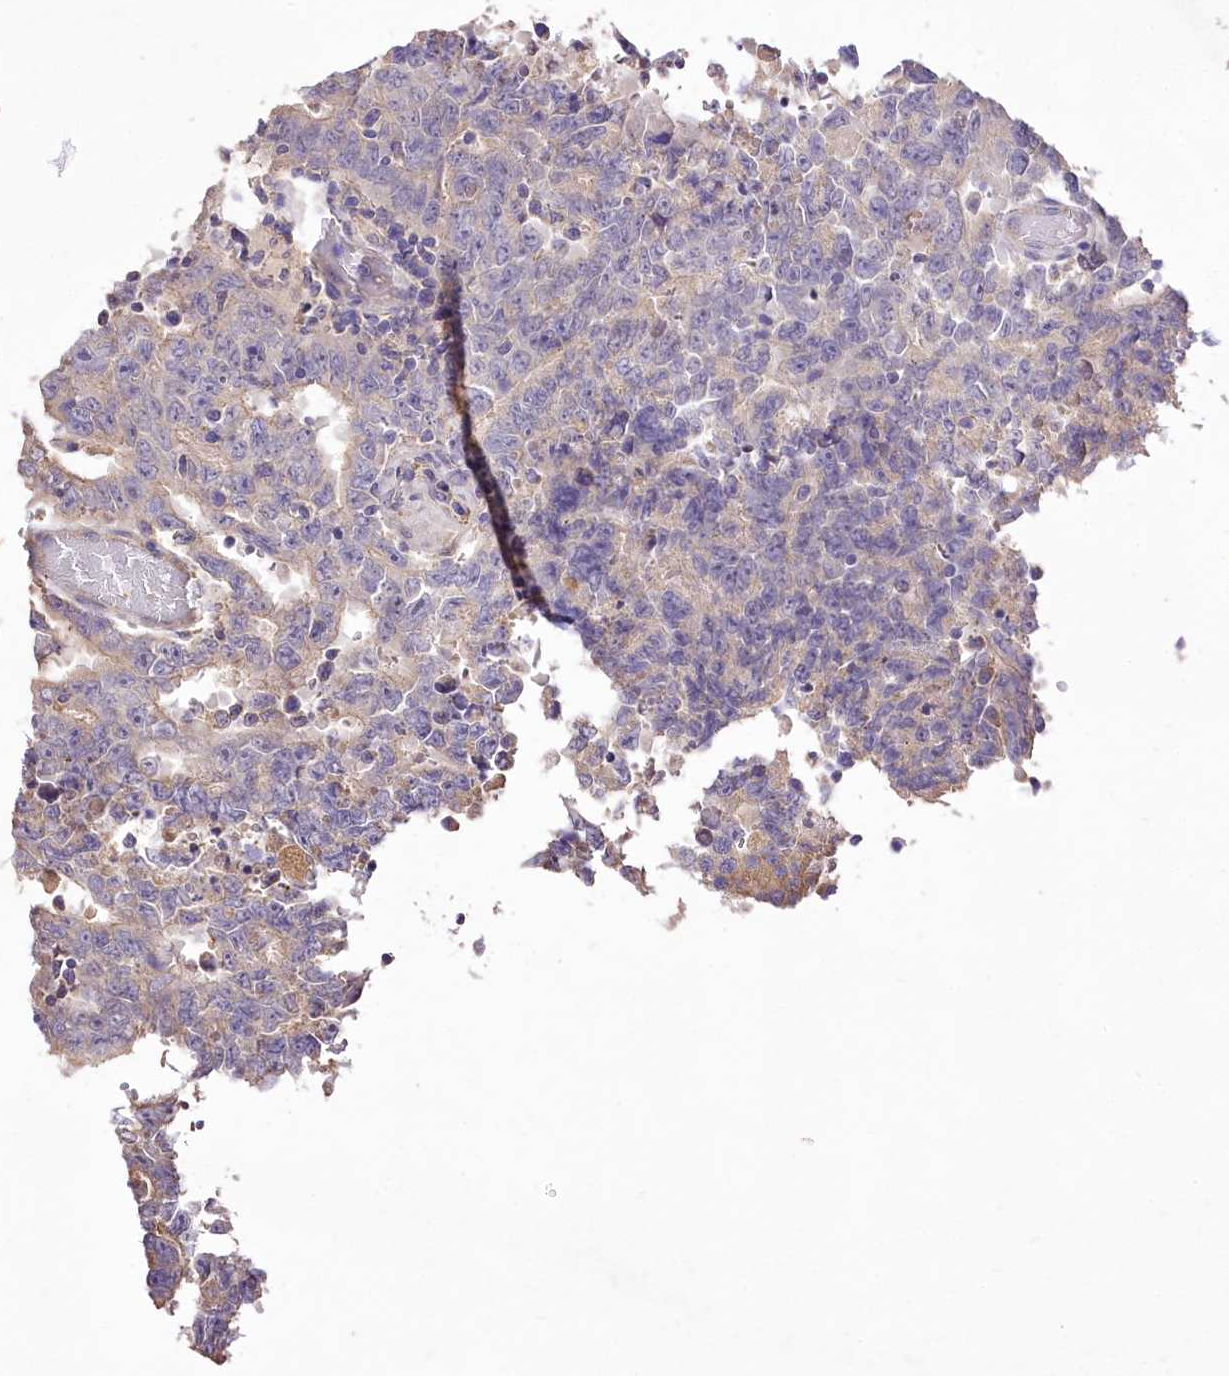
{"staining": {"intensity": "negative", "quantity": "none", "location": "none"}, "tissue": "testis cancer", "cell_type": "Tumor cells", "image_type": "cancer", "snomed": [{"axis": "morphology", "description": "Carcinoma, Embryonal, NOS"}, {"axis": "topography", "description": "Testis"}], "caption": "The immunohistochemistry (IHC) photomicrograph has no significant positivity in tumor cells of testis cancer tissue. Brightfield microscopy of IHC stained with DAB (brown) and hematoxylin (blue), captured at high magnification.", "gene": "PCYOX1L", "patient": {"sex": "male", "age": 26}}